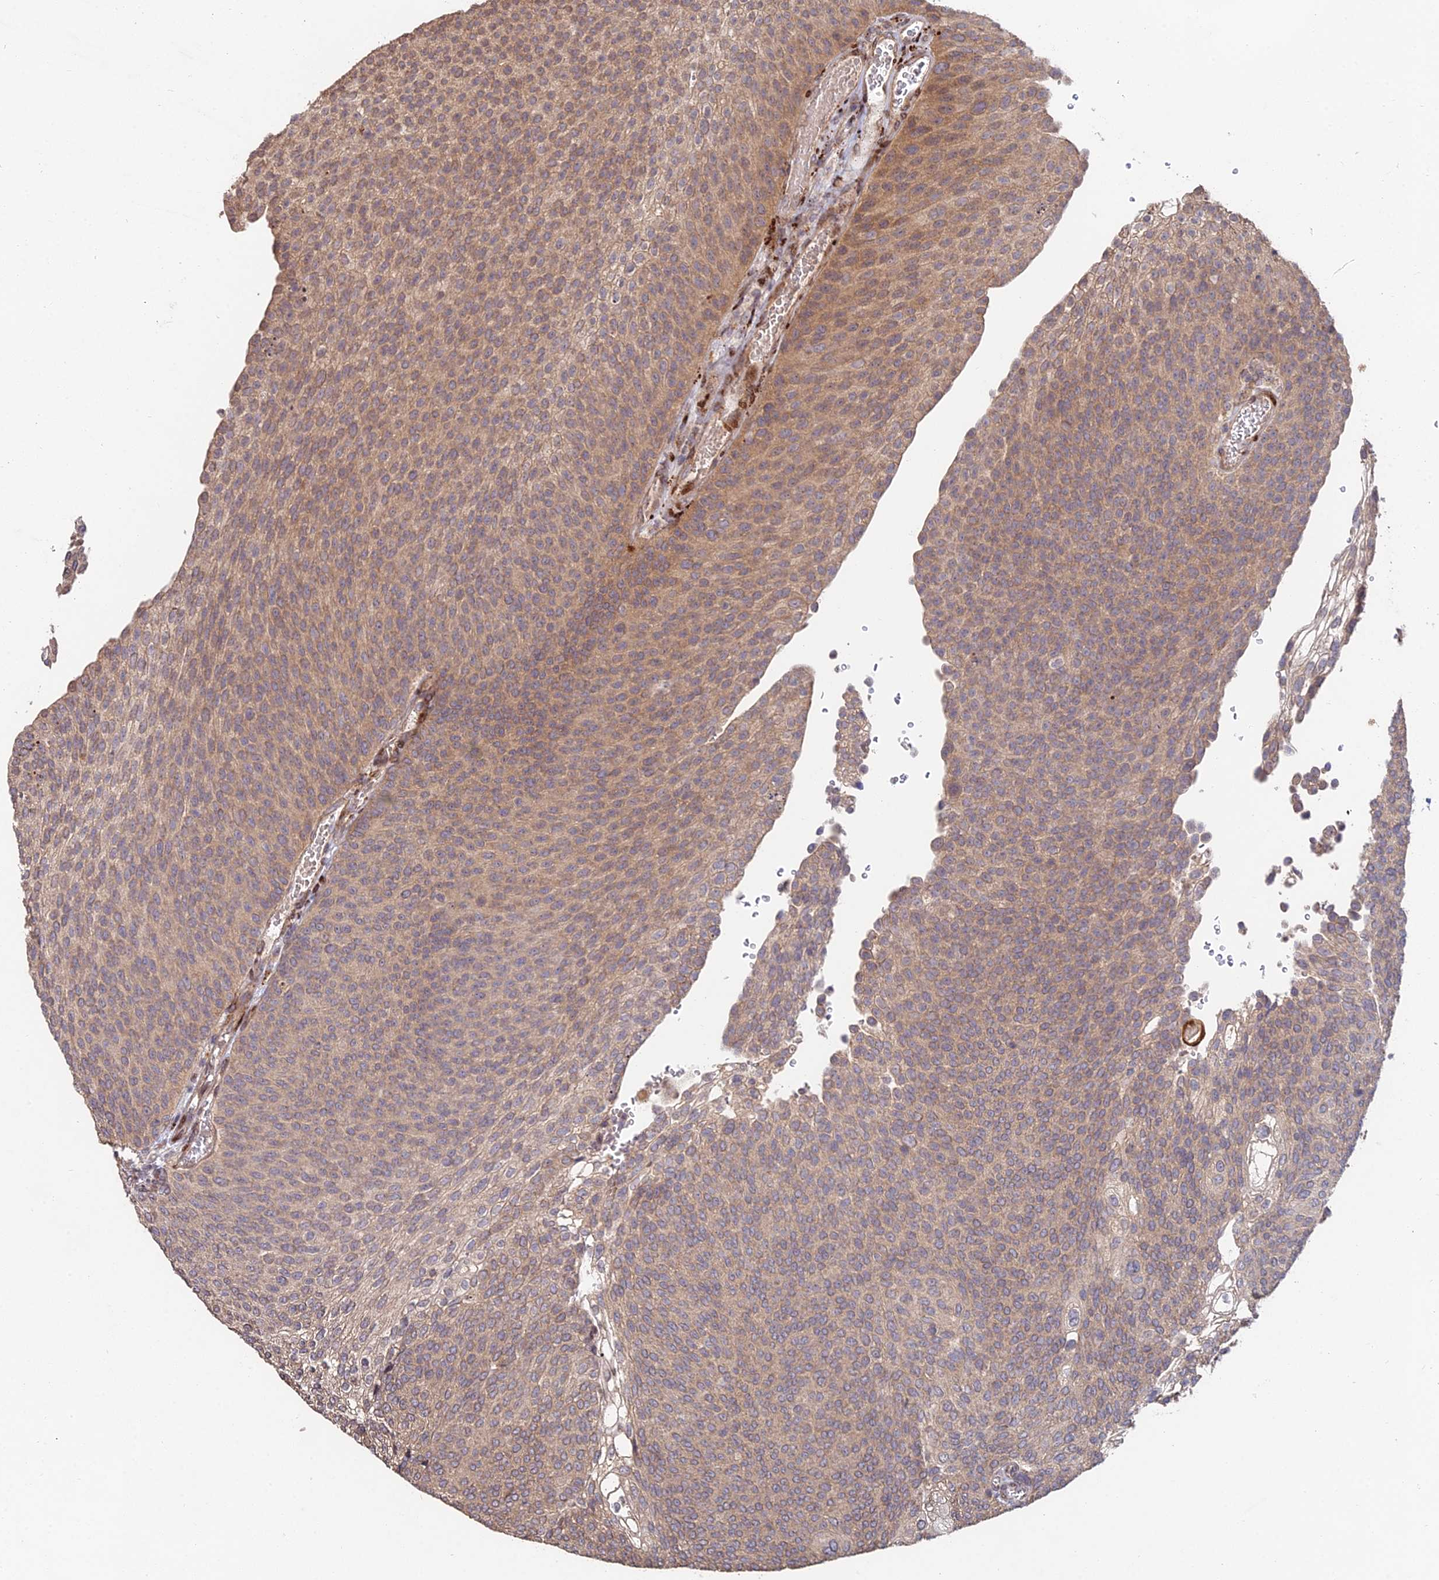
{"staining": {"intensity": "moderate", "quantity": "25%-75%", "location": "cytoplasmic/membranous"}, "tissue": "urothelial cancer", "cell_type": "Tumor cells", "image_type": "cancer", "snomed": [{"axis": "morphology", "description": "Urothelial carcinoma, High grade"}, {"axis": "topography", "description": "Urinary bladder"}], "caption": "Immunohistochemical staining of high-grade urothelial carcinoma demonstrates moderate cytoplasmic/membranous protein staining in approximately 25%-75% of tumor cells. The staining was performed using DAB to visualize the protein expression in brown, while the nuclei were stained in blue with hematoxylin (Magnification: 20x).", "gene": "RBMS2", "patient": {"sex": "female", "age": 79}}